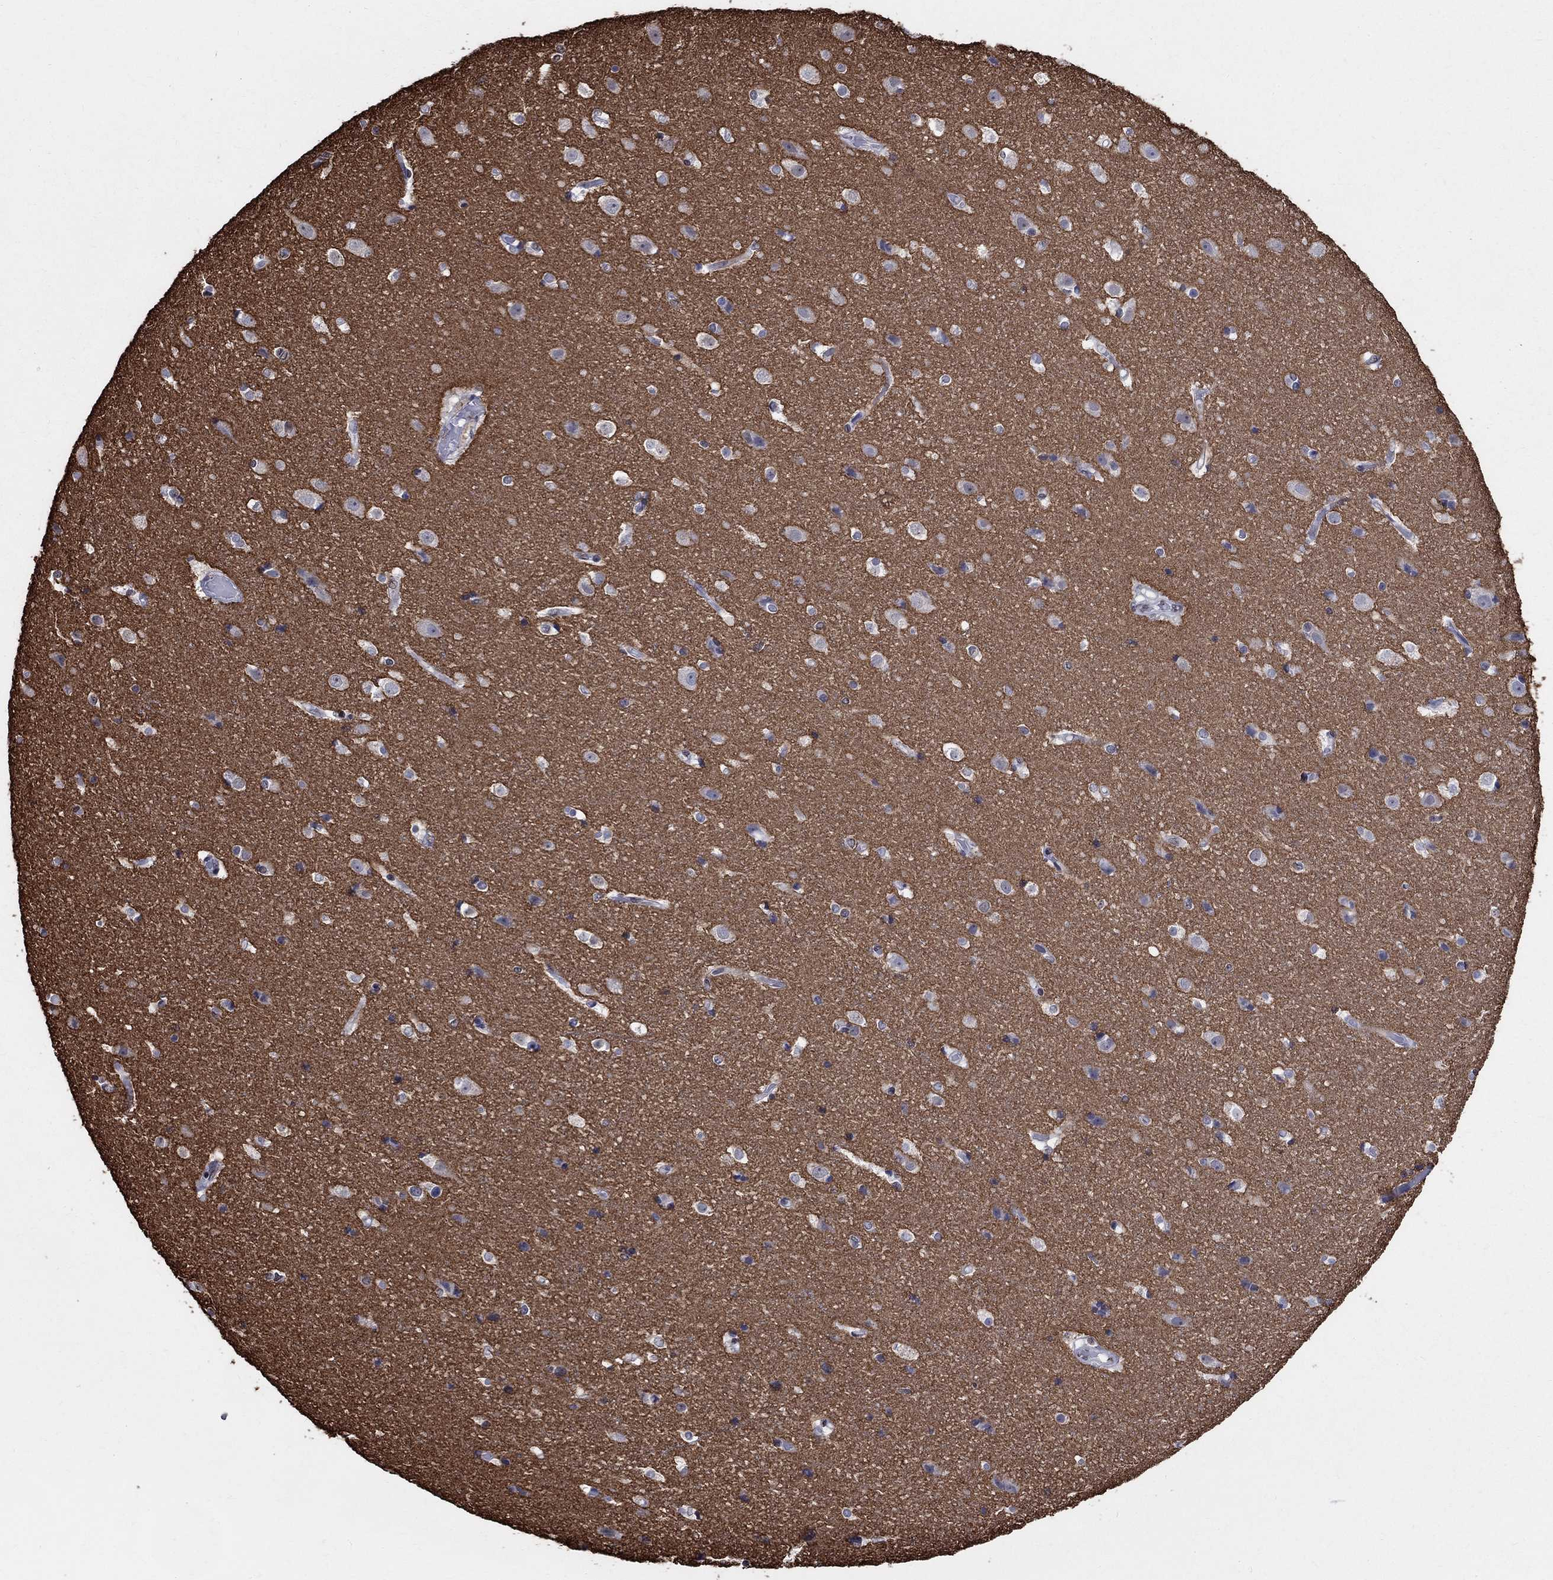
{"staining": {"intensity": "negative", "quantity": "none", "location": "none"}, "tissue": "cerebral cortex", "cell_type": "Endothelial cells", "image_type": "normal", "snomed": [{"axis": "morphology", "description": "Normal tissue, NOS"}, {"axis": "topography", "description": "Cerebral cortex"}], "caption": "Immunohistochemistry (IHC) of unremarkable cerebral cortex displays no staining in endothelial cells.", "gene": "FBXO16", "patient": {"sex": "female", "age": 52}}